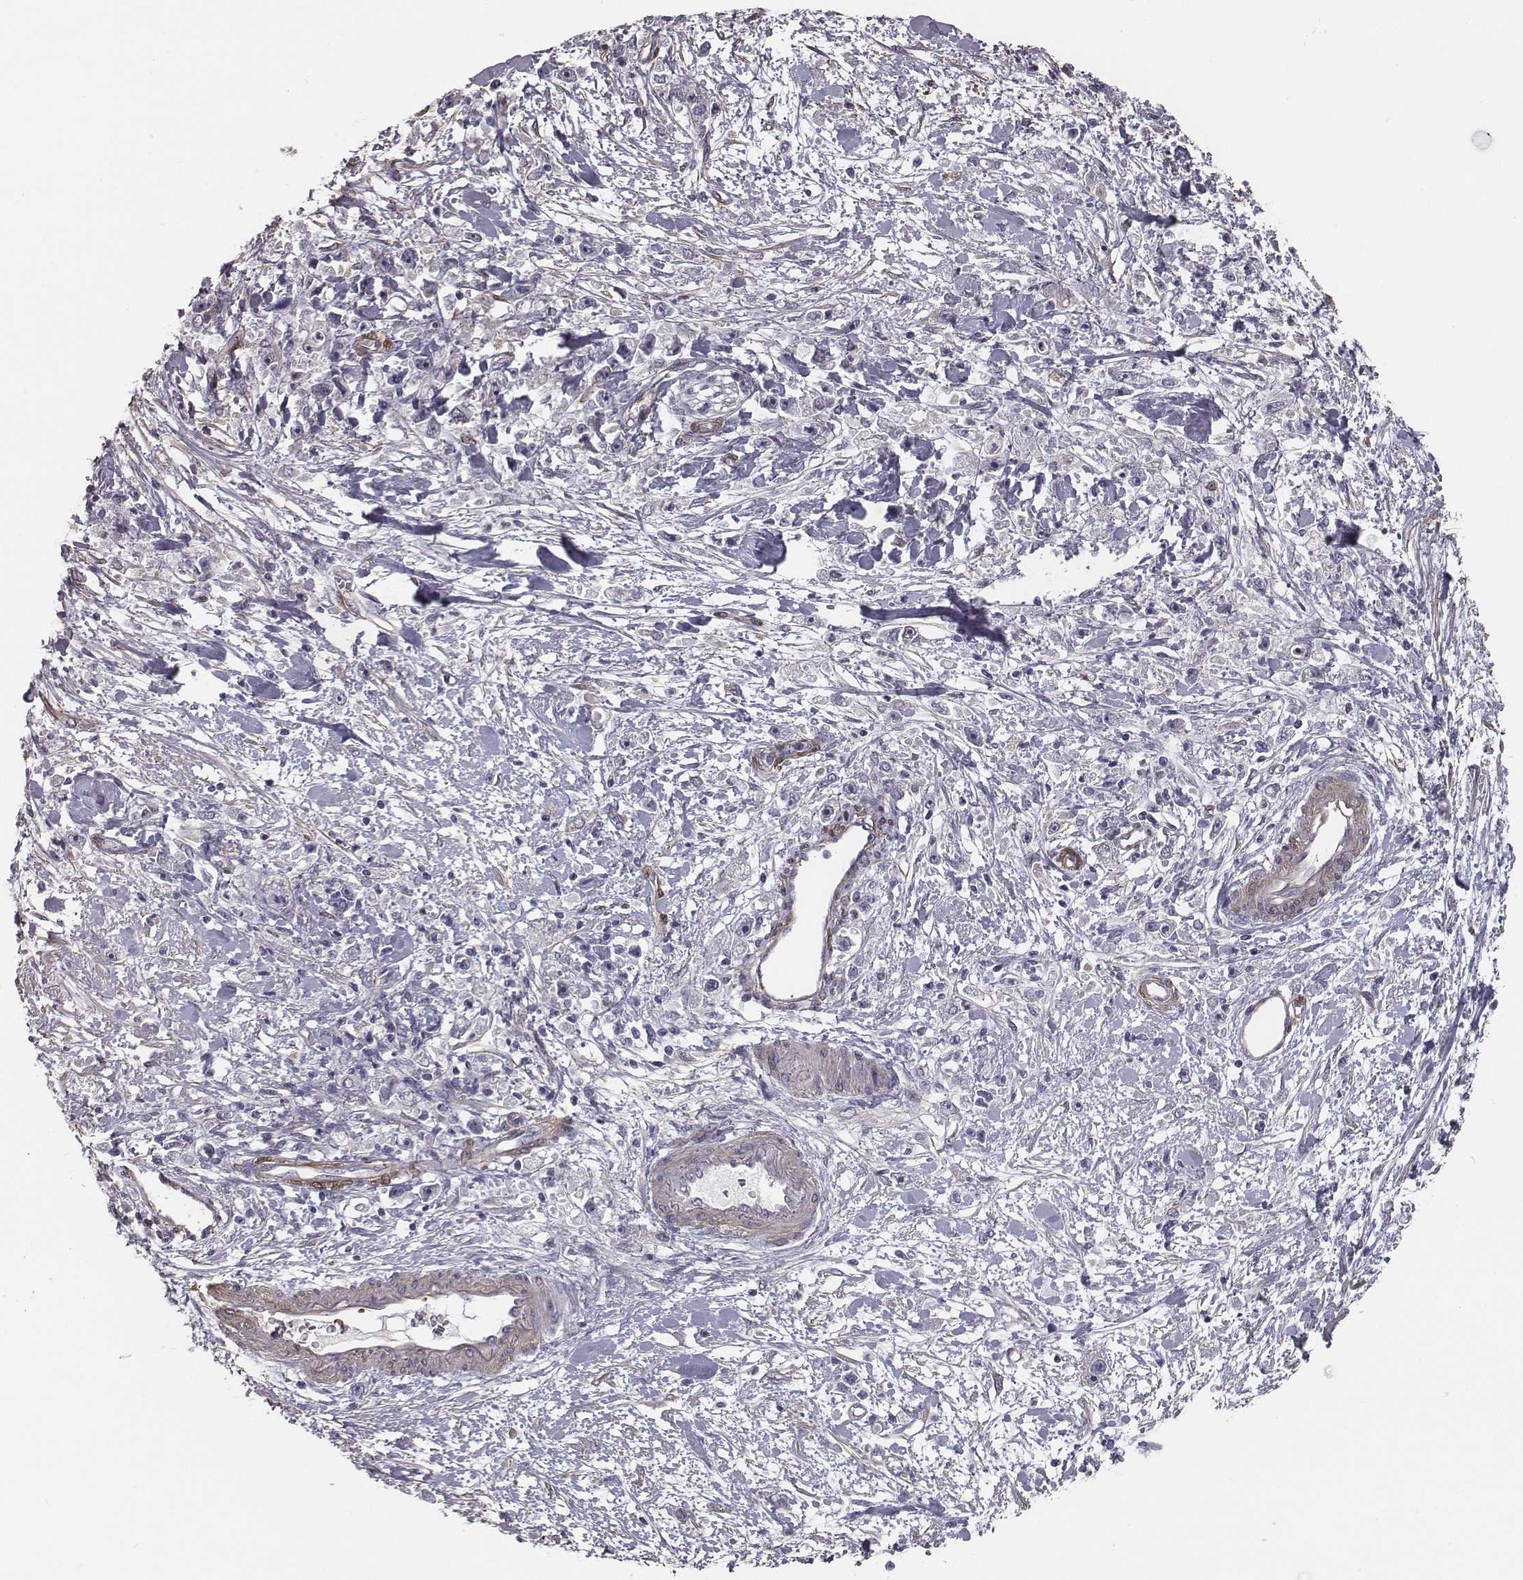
{"staining": {"intensity": "negative", "quantity": "none", "location": "none"}, "tissue": "stomach cancer", "cell_type": "Tumor cells", "image_type": "cancer", "snomed": [{"axis": "morphology", "description": "Adenocarcinoma, NOS"}, {"axis": "topography", "description": "Stomach"}], "caption": "An image of human stomach cancer is negative for staining in tumor cells.", "gene": "ISYNA1", "patient": {"sex": "female", "age": 59}}